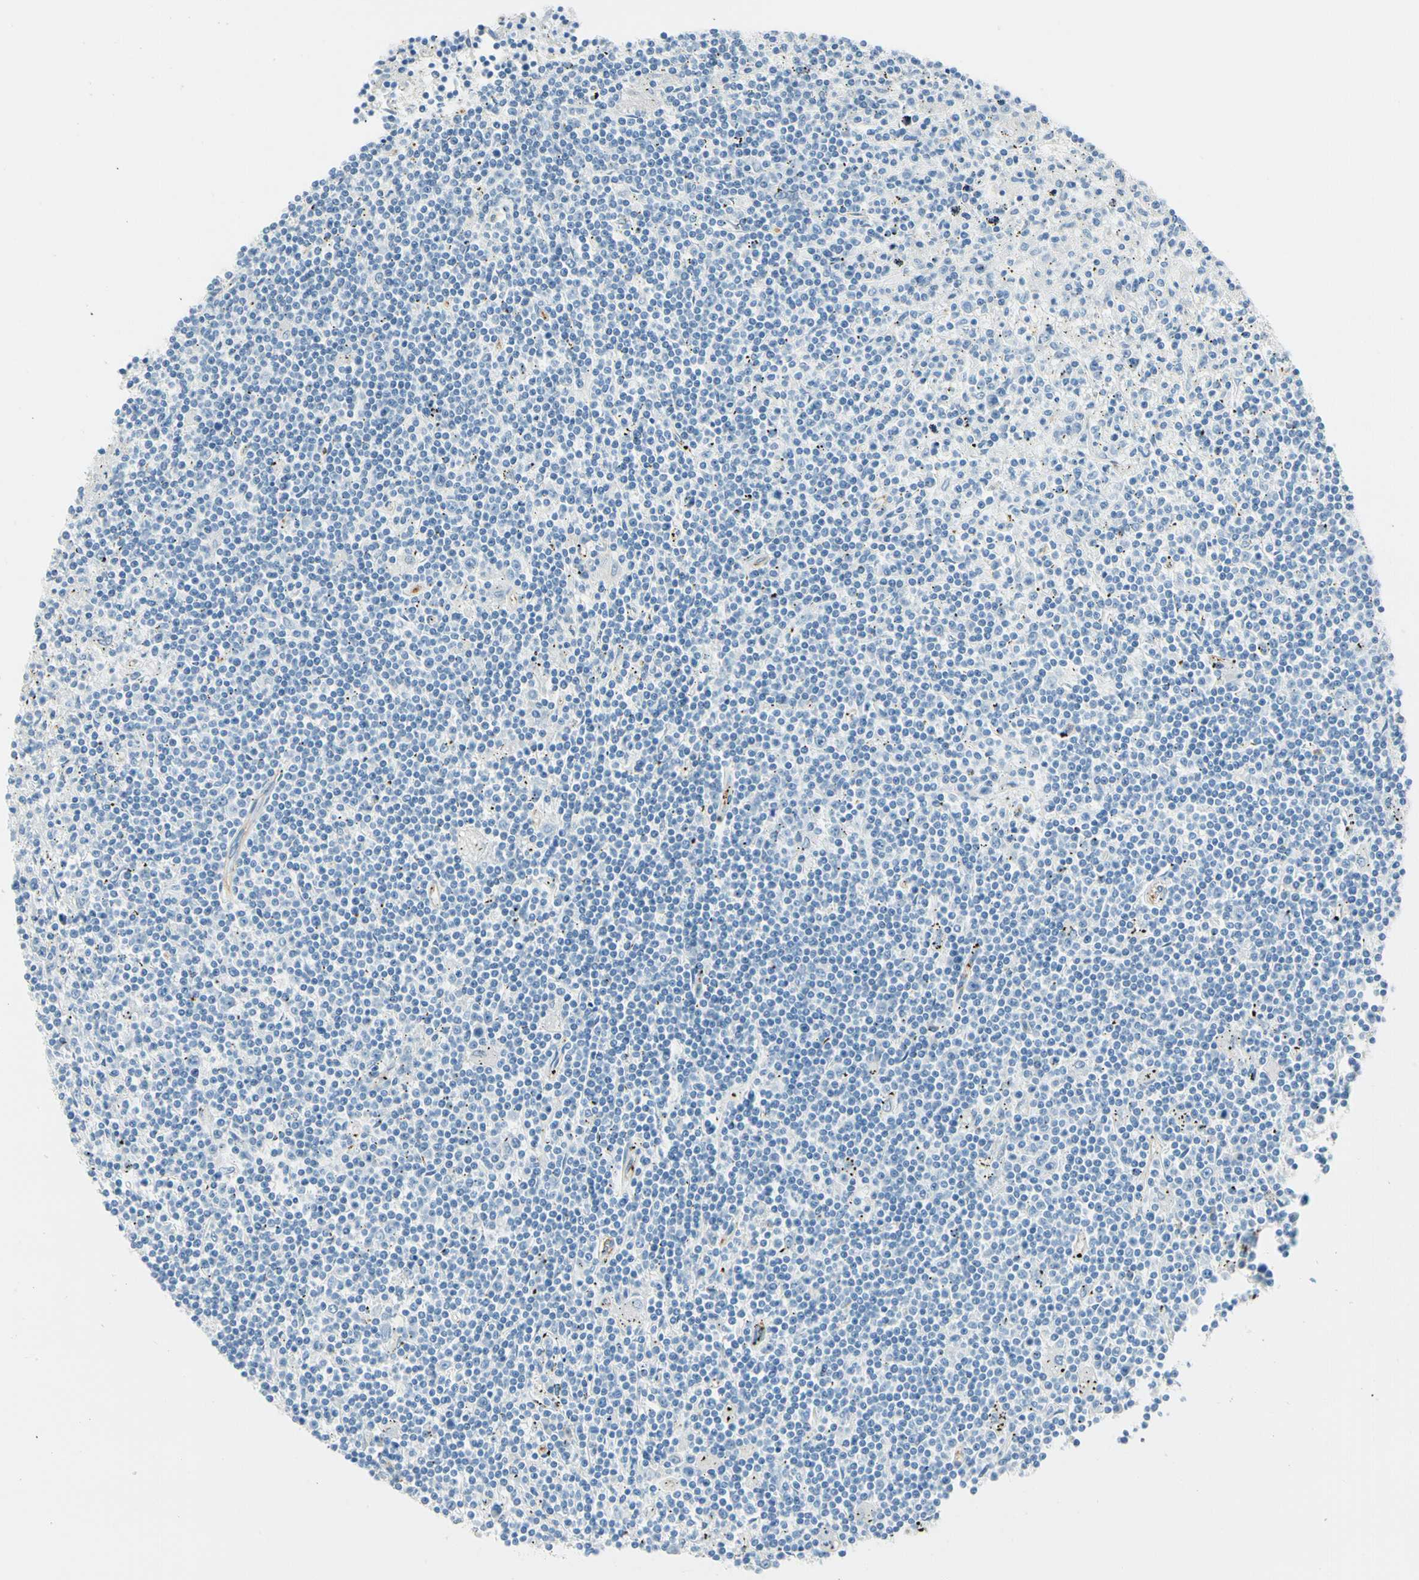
{"staining": {"intensity": "negative", "quantity": "none", "location": "none"}, "tissue": "lymphoma", "cell_type": "Tumor cells", "image_type": "cancer", "snomed": [{"axis": "morphology", "description": "Malignant lymphoma, non-Hodgkin's type, Low grade"}, {"axis": "topography", "description": "Spleen"}], "caption": "Immunohistochemical staining of malignant lymphoma, non-Hodgkin's type (low-grade) exhibits no significant expression in tumor cells.", "gene": "VPS9D1", "patient": {"sex": "male", "age": 76}}